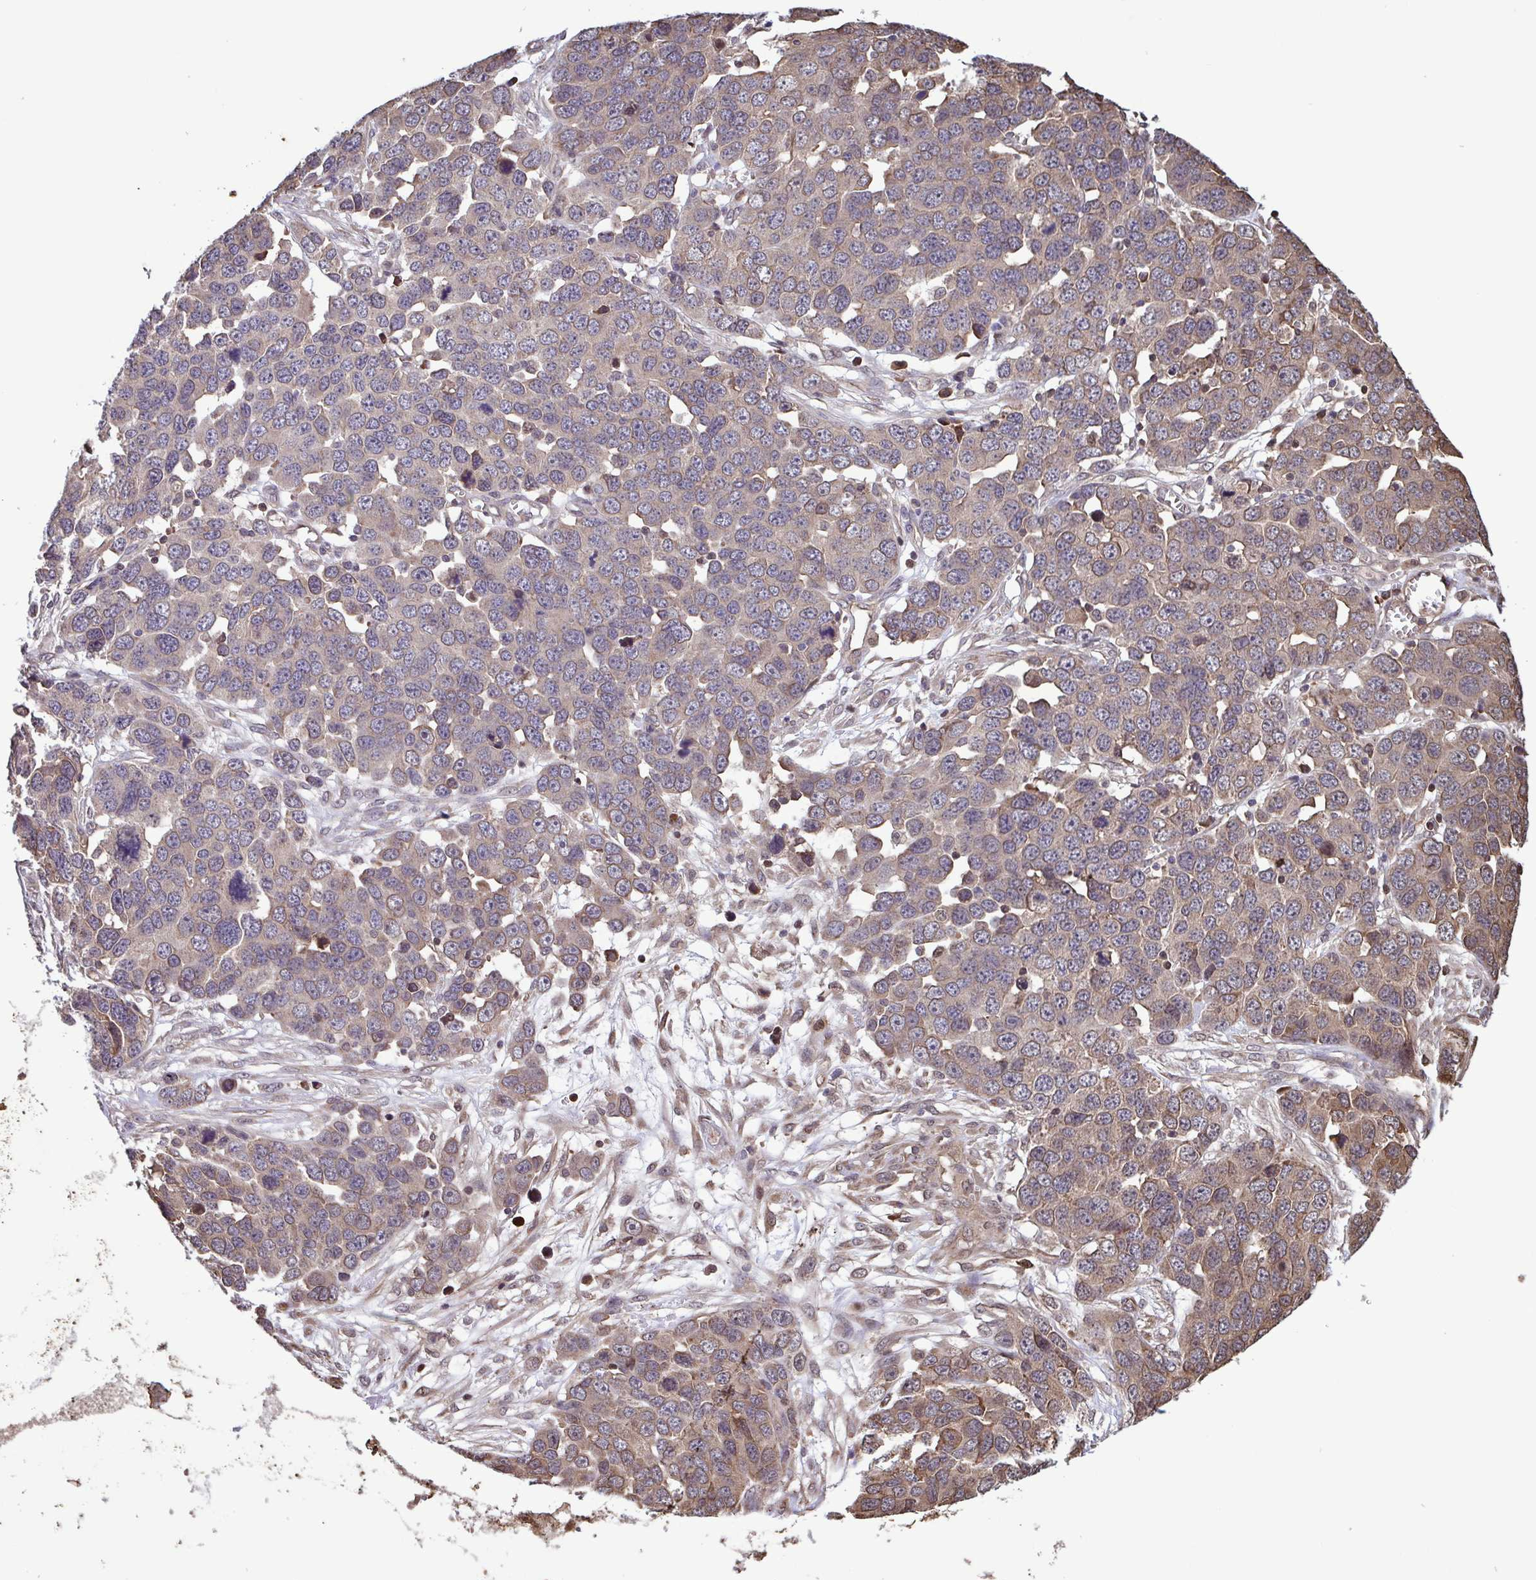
{"staining": {"intensity": "weak", "quantity": "25%-75%", "location": "cytoplasmic/membranous"}, "tissue": "ovarian cancer", "cell_type": "Tumor cells", "image_type": "cancer", "snomed": [{"axis": "morphology", "description": "Cystadenocarcinoma, serous, NOS"}, {"axis": "topography", "description": "Ovary"}], "caption": "Immunohistochemical staining of ovarian cancer (serous cystadenocarcinoma) reveals weak cytoplasmic/membranous protein staining in about 25%-75% of tumor cells.", "gene": "SEC63", "patient": {"sex": "female", "age": 76}}